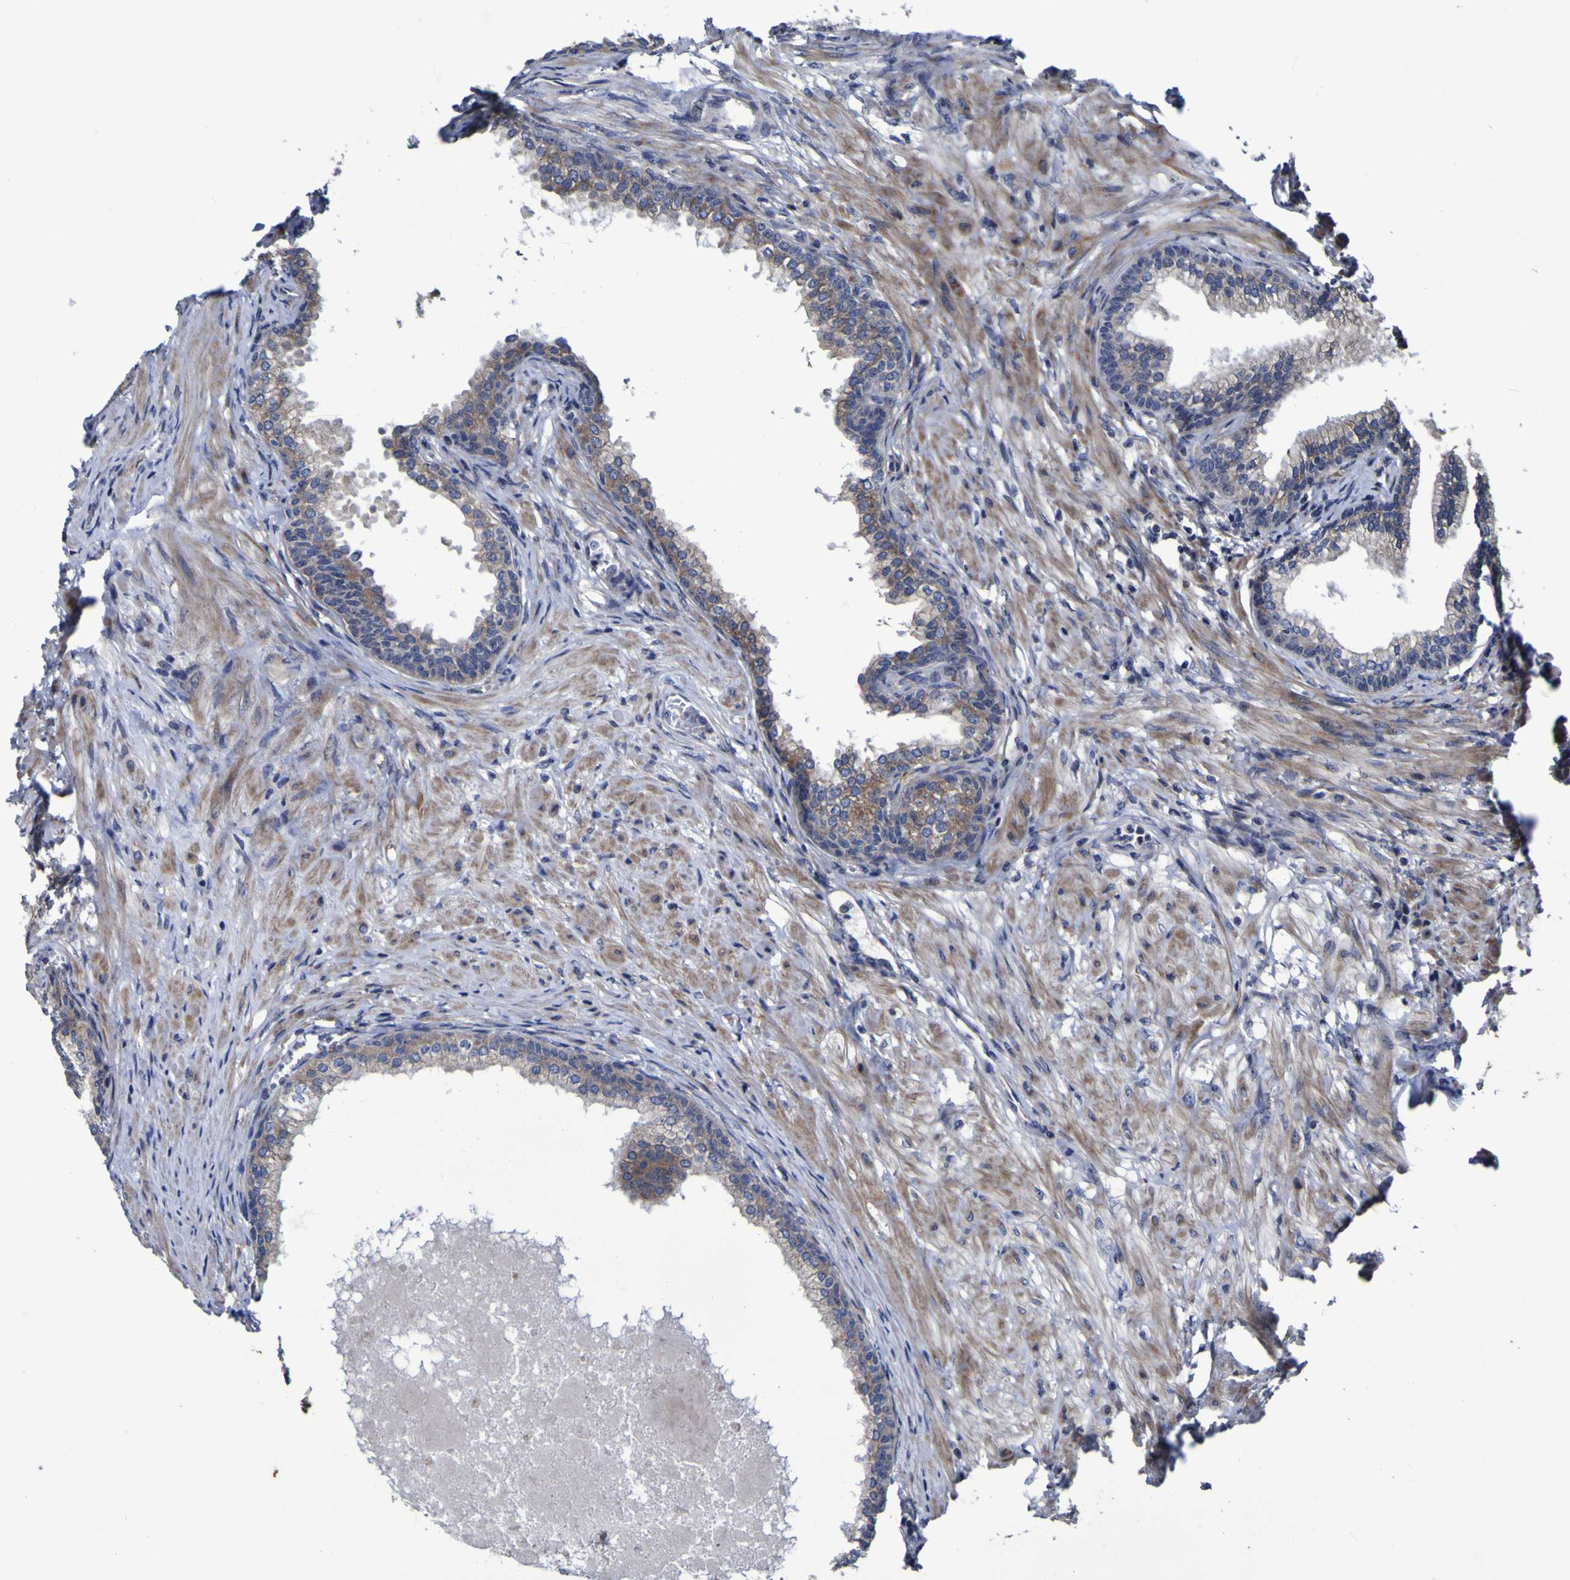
{"staining": {"intensity": "moderate", "quantity": "25%-75%", "location": "cytoplasmic/membranous"}, "tissue": "prostate", "cell_type": "Glandular cells", "image_type": "normal", "snomed": [{"axis": "morphology", "description": "Normal tissue, NOS"}, {"axis": "morphology", "description": "Urothelial carcinoma, Low grade"}, {"axis": "topography", "description": "Urinary bladder"}, {"axis": "topography", "description": "Prostate"}], "caption": "Immunohistochemical staining of benign prostate exhibits moderate cytoplasmic/membranous protein staining in about 25%-75% of glandular cells. Nuclei are stained in blue.", "gene": "P3H1", "patient": {"sex": "male", "age": 60}}